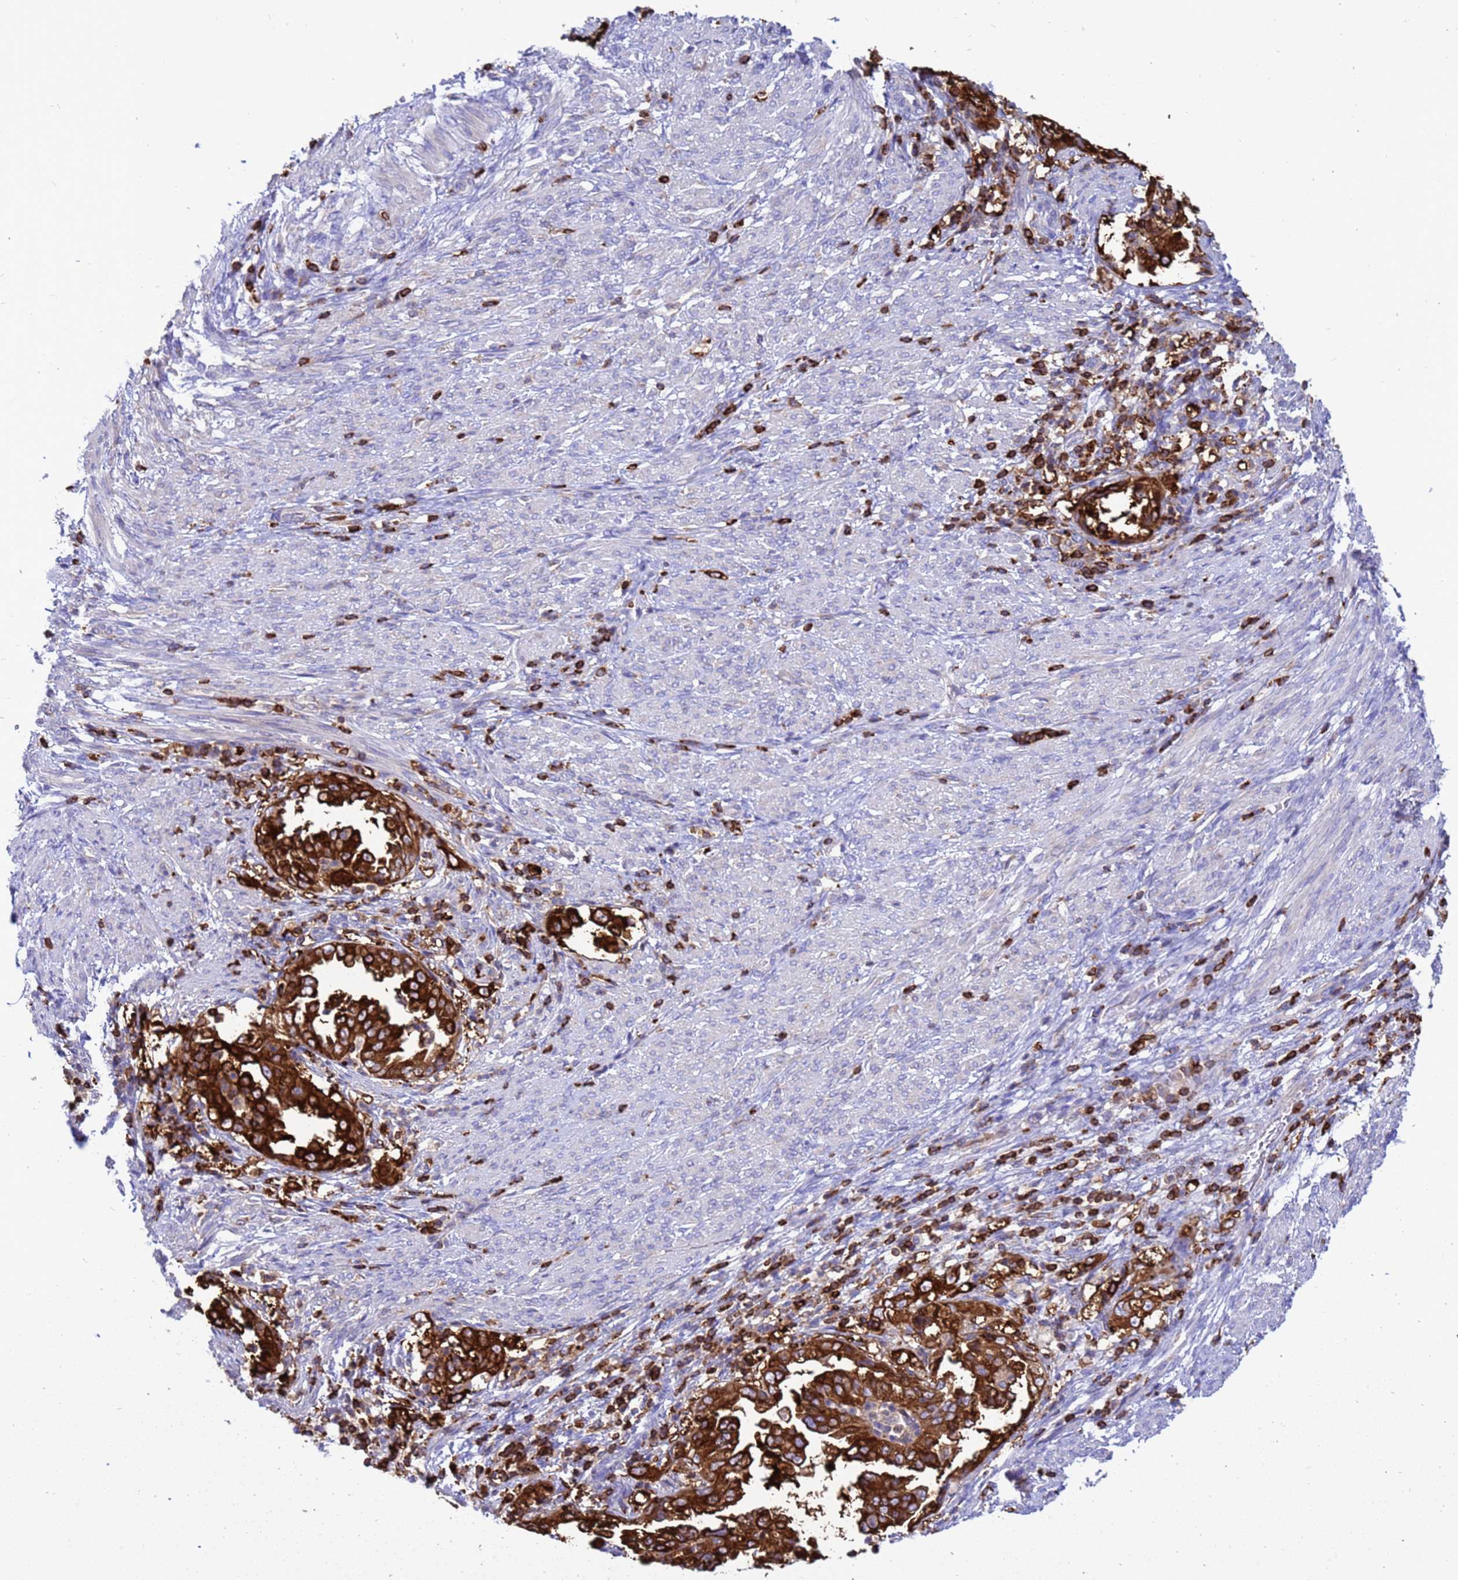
{"staining": {"intensity": "strong", "quantity": ">75%", "location": "cytoplasmic/membranous"}, "tissue": "endometrial cancer", "cell_type": "Tumor cells", "image_type": "cancer", "snomed": [{"axis": "morphology", "description": "Adenocarcinoma, NOS"}, {"axis": "topography", "description": "Endometrium"}], "caption": "Immunohistochemistry photomicrograph of neoplastic tissue: endometrial adenocarcinoma stained using IHC exhibits high levels of strong protein expression localized specifically in the cytoplasmic/membranous of tumor cells, appearing as a cytoplasmic/membranous brown color.", "gene": "EZR", "patient": {"sex": "female", "age": 85}}